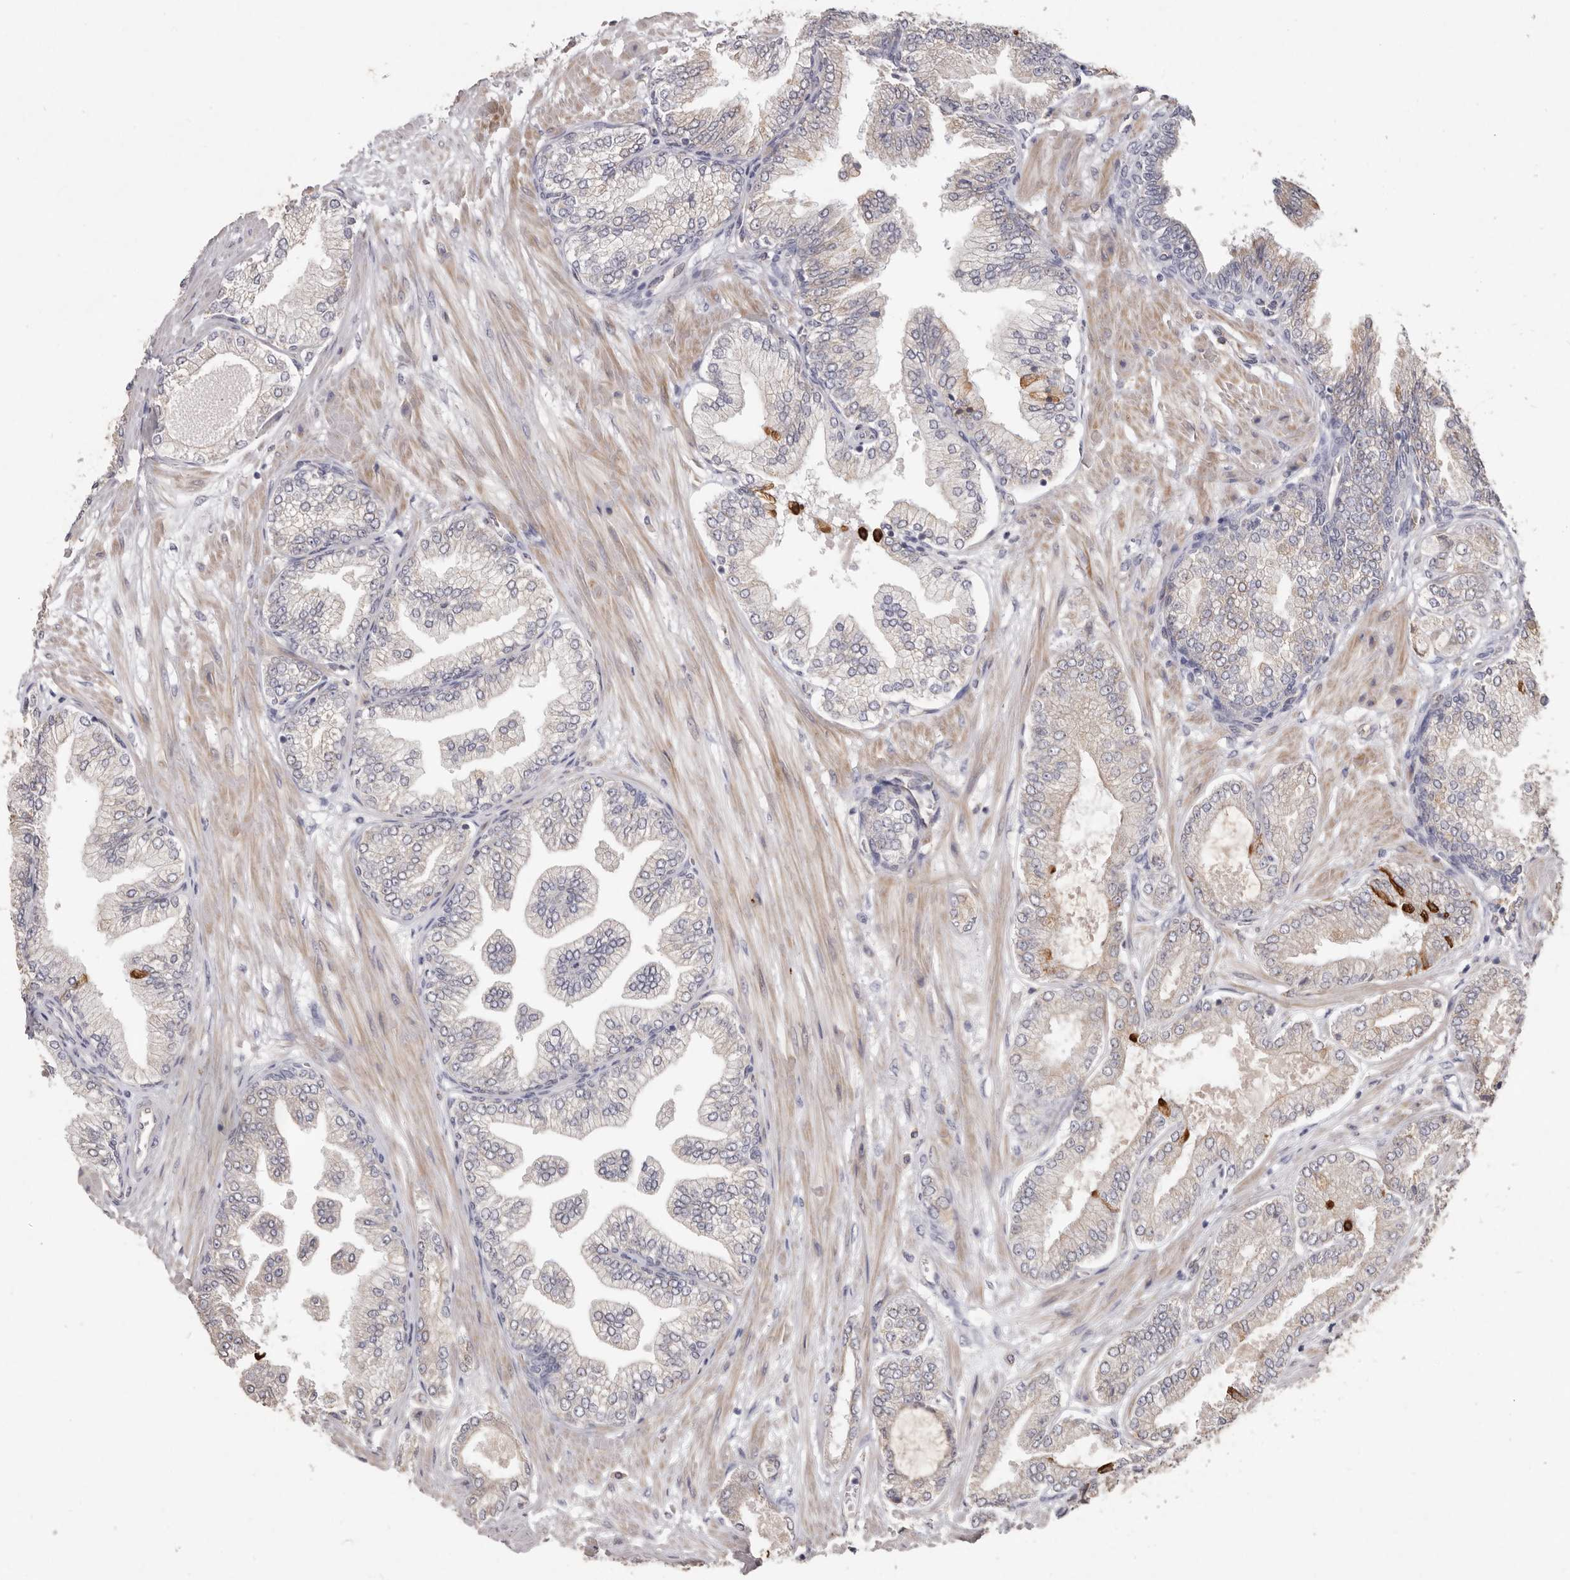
{"staining": {"intensity": "negative", "quantity": "none", "location": "none"}, "tissue": "prostate cancer", "cell_type": "Tumor cells", "image_type": "cancer", "snomed": [{"axis": "morphology", "description": "Adenocarcinoma, Low grade"}, {"axis": "topography", "description": "Prostate"}], "caption": "IHC photomicrograph of neoplastic tissue: prostate adenocarcinoma (low-grade) stained with DAB reveals no significant protein staining in tumor cells. The staining is performed using DAB (3,3'-diaminobenzidine) brown chromogen with nuclei counter-stained in using hematoxylin.", "gene": "ZYG11B", "patient": {"sex": "male", "age": 63}}